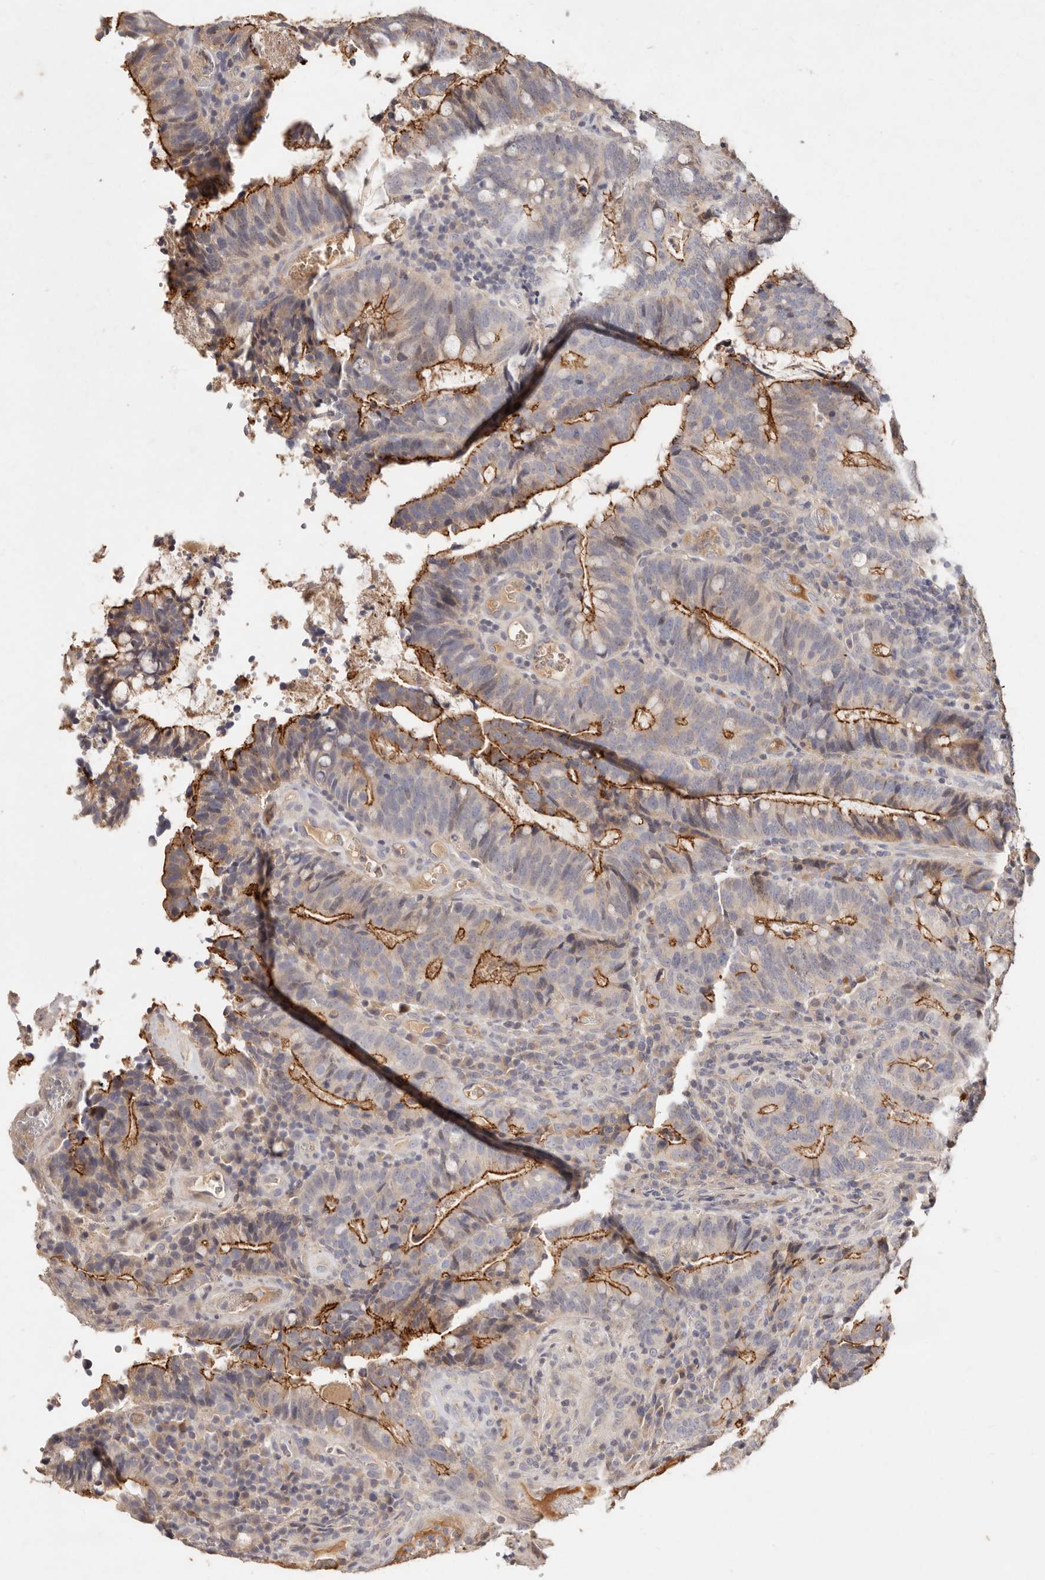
{"staining": {"intensity": "moderate", "quantity": "25%-75%", "location": "cytoplasmic/membranous"}, "tissue": "colorectal cancer", "cell_type": "Tumor cells", "image_type": "cancer", "snomed": [{"axis": "morphology", "description": "Adenocarcinoma, NOS"}, {"axis": "topography", "description": "Colon"}], "caption": "Brown immunohistochemical staining in colorectal adenocarcinoma displays moderate cytoplasmic/membranous staining in about 25%-75% of tumor cells.", "gene": "CXADR", "patient": {"sex": "female", "age": 66}}